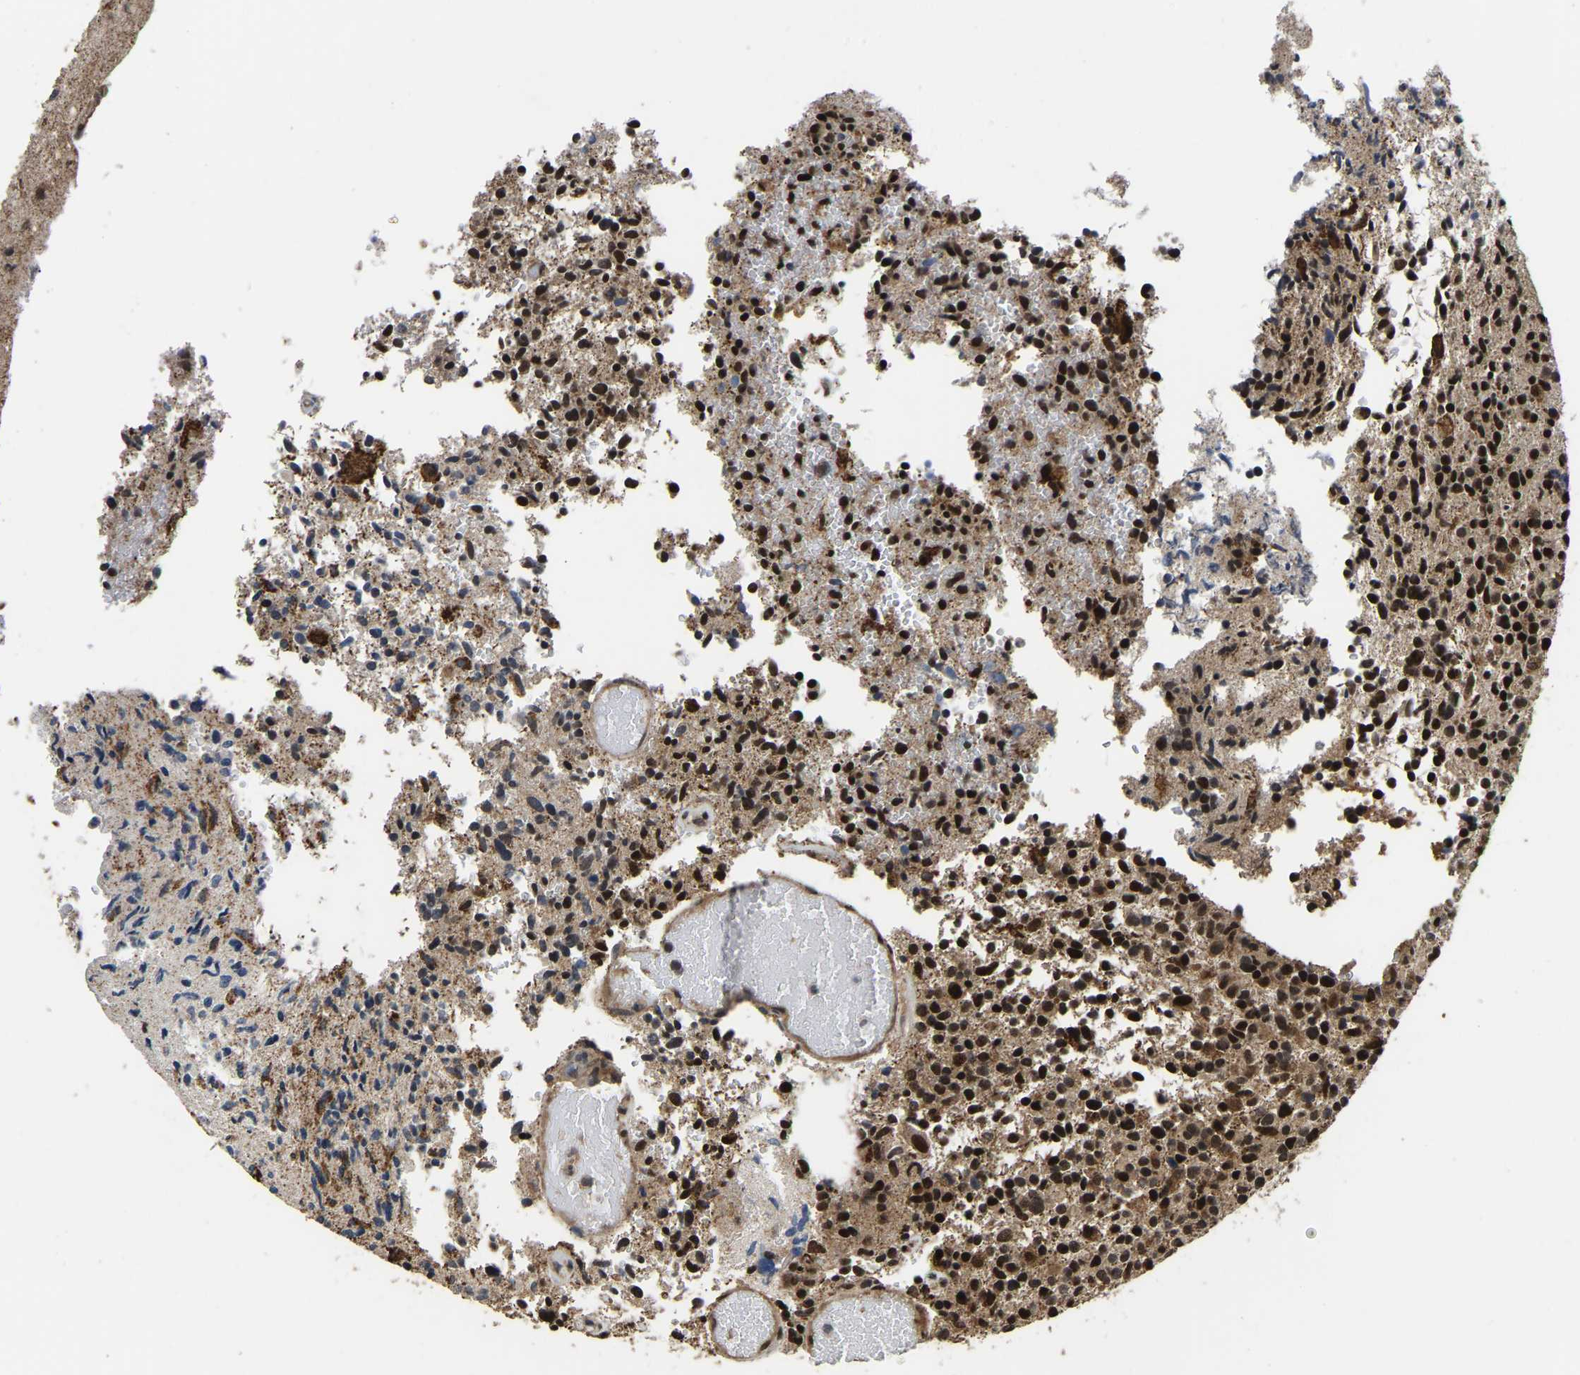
{"staining": {"intensity": "strong", "quantity": ">75%", "location": "cytoplasmic/membranous,nuclear"}, "tissue": "glioma", "cell_type": "Tumor cells", "image_type": "cancer", "snomed": [{"axis": "morphology", "description": "Glioma, malignant, High grade"}, {"axis": "topography", "description": "Brain"}], "caption": "Immunohistochemistry (IHC) staining of glioma, which reveals high levels of strong cytoplasmic/membranous and nuclear expression in about >75% of tumor cells indicating strong cytoplasmic/membranous and nuclear protein staining. The staining was performed using DAB (3,3'-diaminobenzidine) (brown) for protein detection and nuclei were counterstained in hematoxylin (blue).", "gene": "CIAO1", "patient": {"sex": "male", "age": 72}}